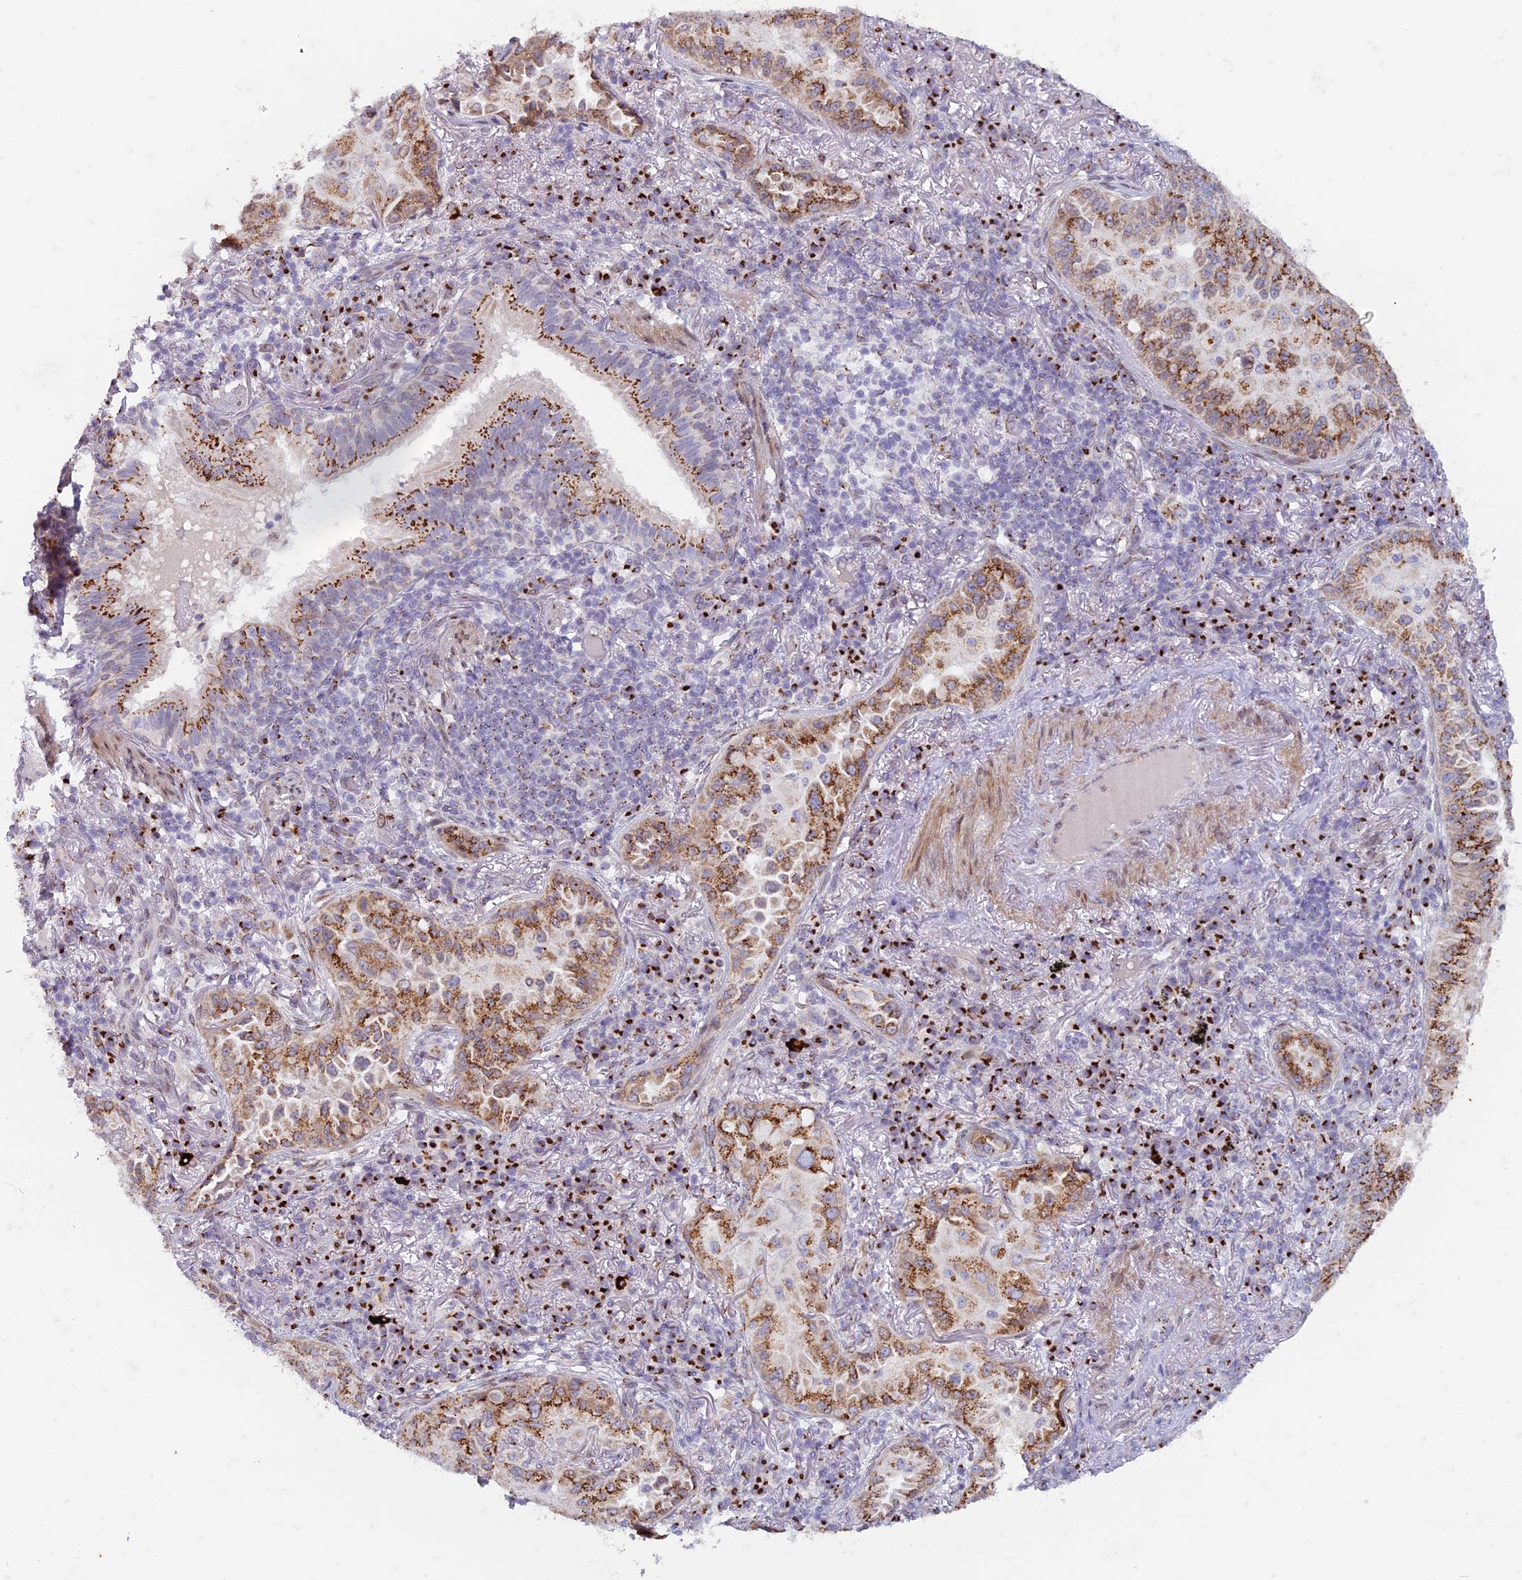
{"staining": {"intensity": "moderate", "quantity": ">75%", "location": "cytoplasmic/membranous"}, "tissue": "lung cancer", "cell_type": "Tumor cells", "image_type": "cancer", "snomed": [{"axis": "morphology", "description": "Adenocarcinoma, NOS"}, {"axis": "topography", "description": "Lung"}], "caption": "The histopathology image displays immunohistochemical staining of adenocarcinoma (lung). There is moderate cytoplasmic/membranous staining is appreciated in about >75% of tumor cells.", "gene": "FAM3C", "patient": {"sex": "female", "age": 69}}